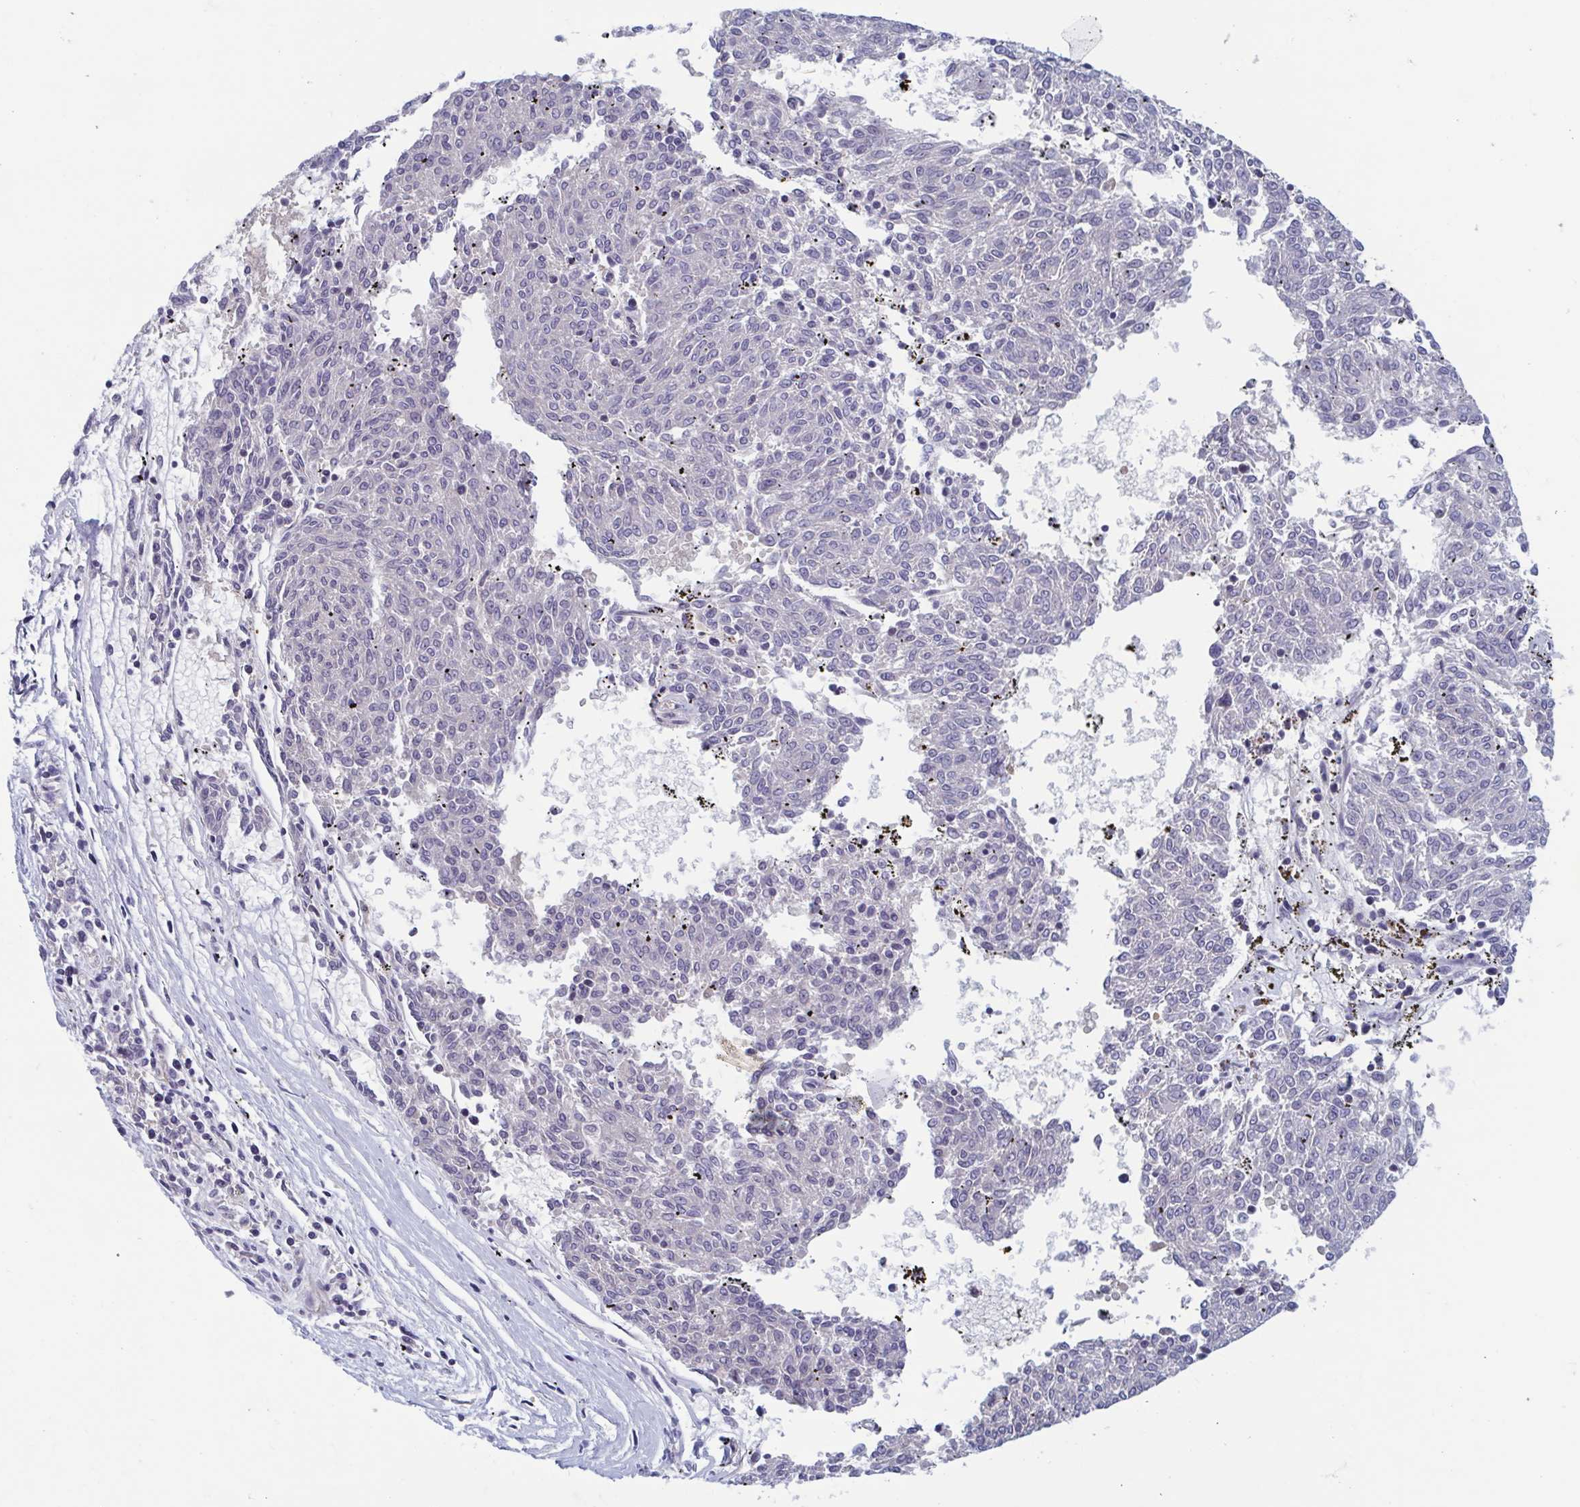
{"staining": {"intensity": "negative", "quantity": "none", "location": "none"}, "tissue": "melanoma", "cell_type": "Tumor cells", "image_type": "cancer", "snomed": [{"axis": "morphology", "description": "Malignant melanoma, NOS"}, {"axis": "topography", "description": "Skin"}], "caption": "Immunohistochemical staining of malignant melanoma reveals no significant expression in tumor cells.", "gene": "LRRC38", "patient": {"sex": "female", "age": 72}}